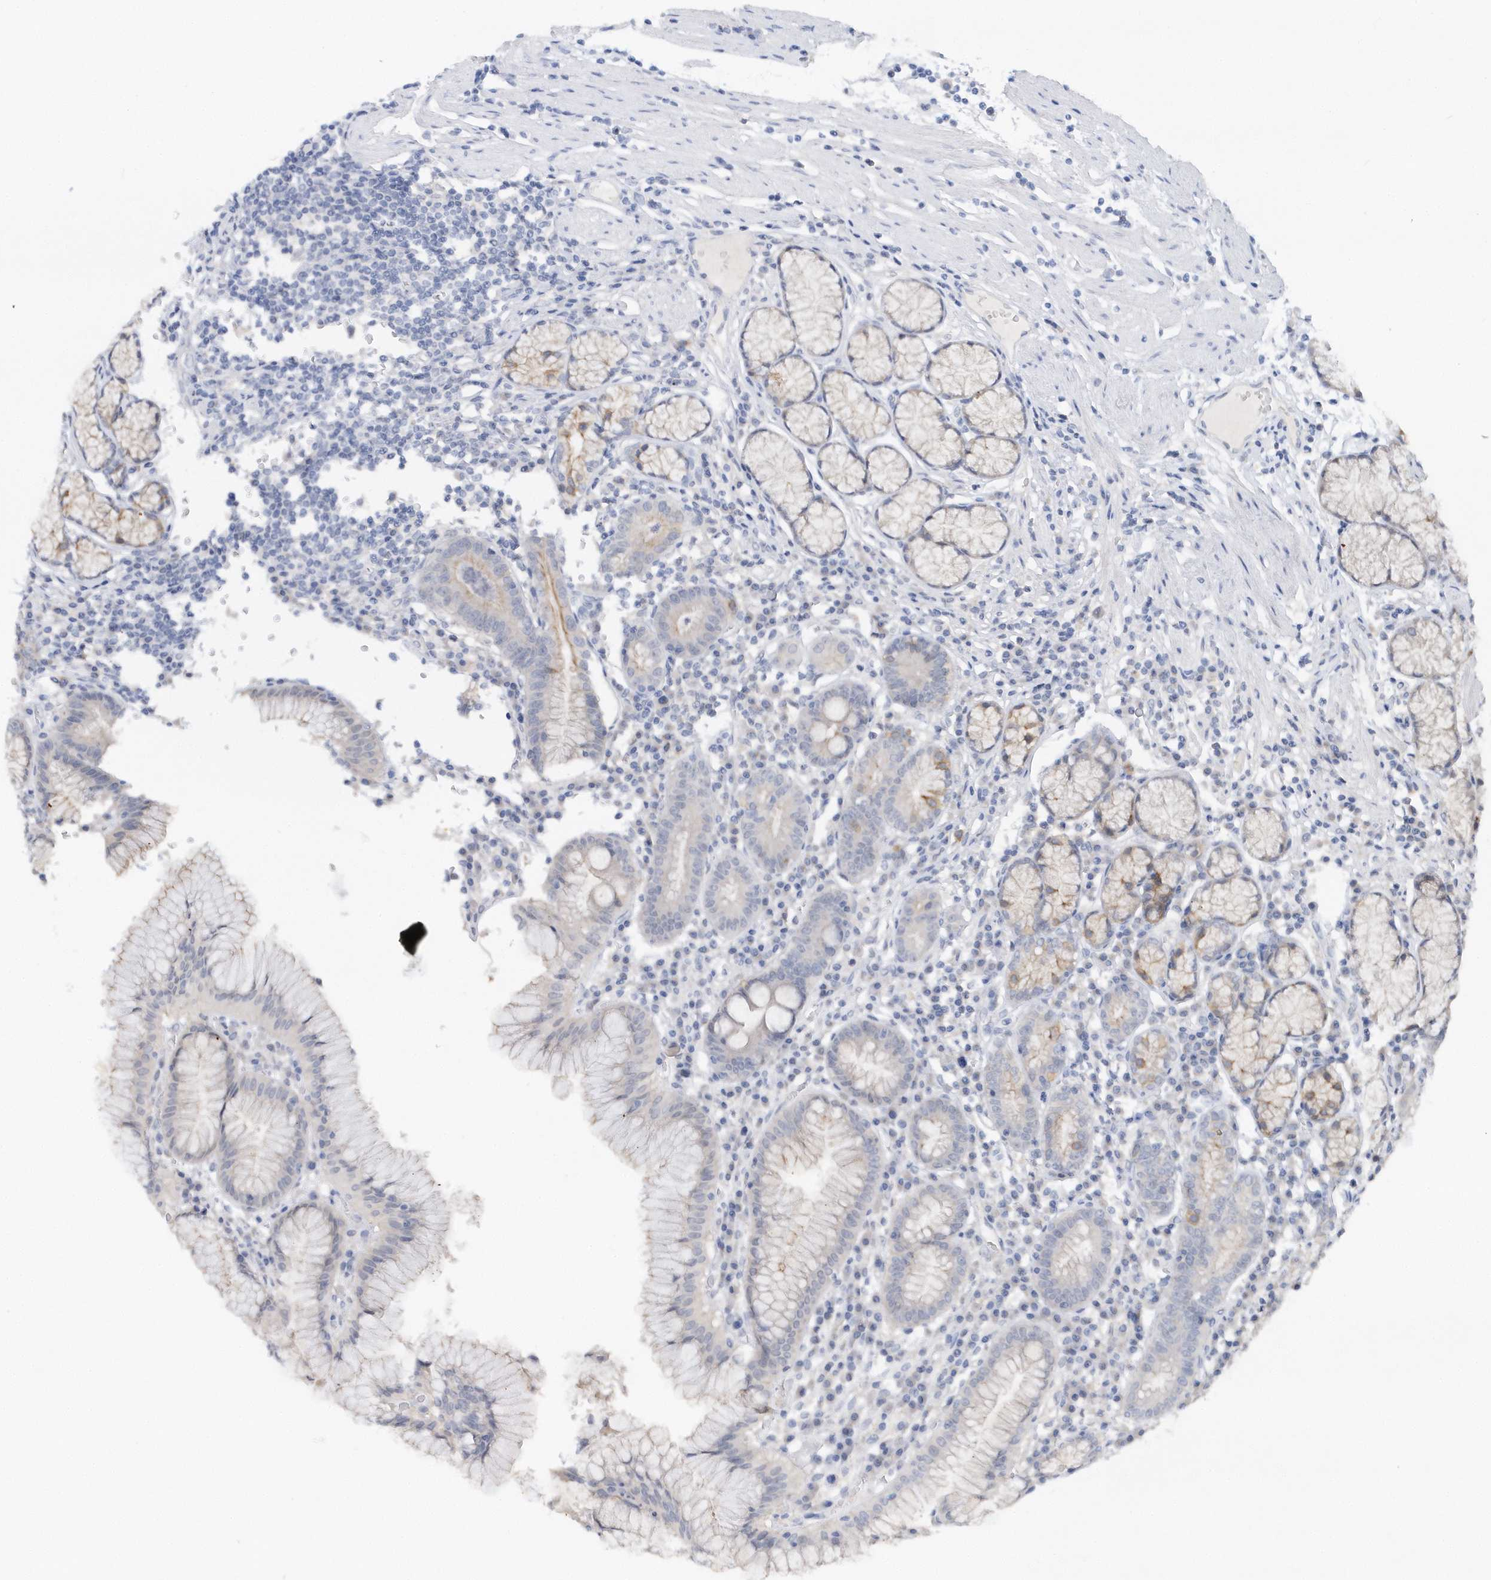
{"staining": {"intensity": "moderate", "quantity": "<25%", "location": "cytoplasmic/membranous"}, "tissue": "stomach", "cell_type": "Glandular cells", "image_type": "normal", "snomed": [{"axis": "morphology", "description": "Normal tissue, NOS"}, {"axis": "topography", "description": "Stomach"}], "caption": "Stomach stained for a protein (brown) shows moderate cytoplasmic/membranous positive expression in about <25% of glandular cells.", "gene": "RPEL1", "patient": {"sex": "male", "age": 55}}